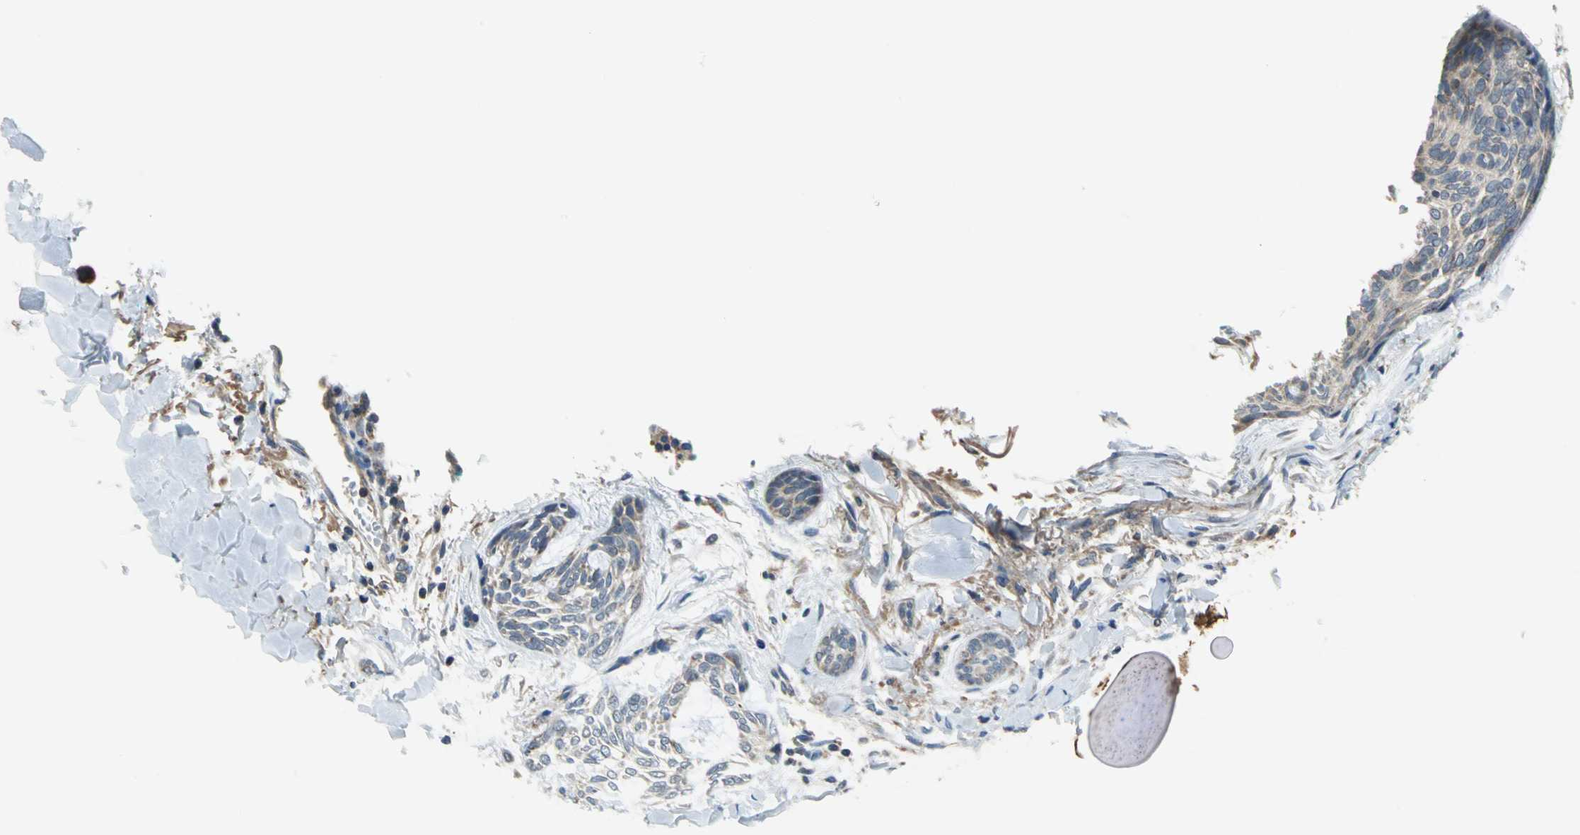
{"staining": {"intensity": "weak", "quantity": "<25%", "location": "cytoplasmic/membranous"}, "tissue": "skin cancer", "cell_type": "Tumor cells", "image_type": "cancer", "snomed": [{"axis": "morphology", "description": "Normal tissue, NOS"}, {"axis": "morphology", "description": "Basal cell carcinoma"}, {"axis": "topography", "description": "Skin"}], "caption": "The image shows no significant positivity in tumor cells of skin basal cell carcinoma.", "gene": "TRAK1", "patient": {"sex": "female", "age": 71}}